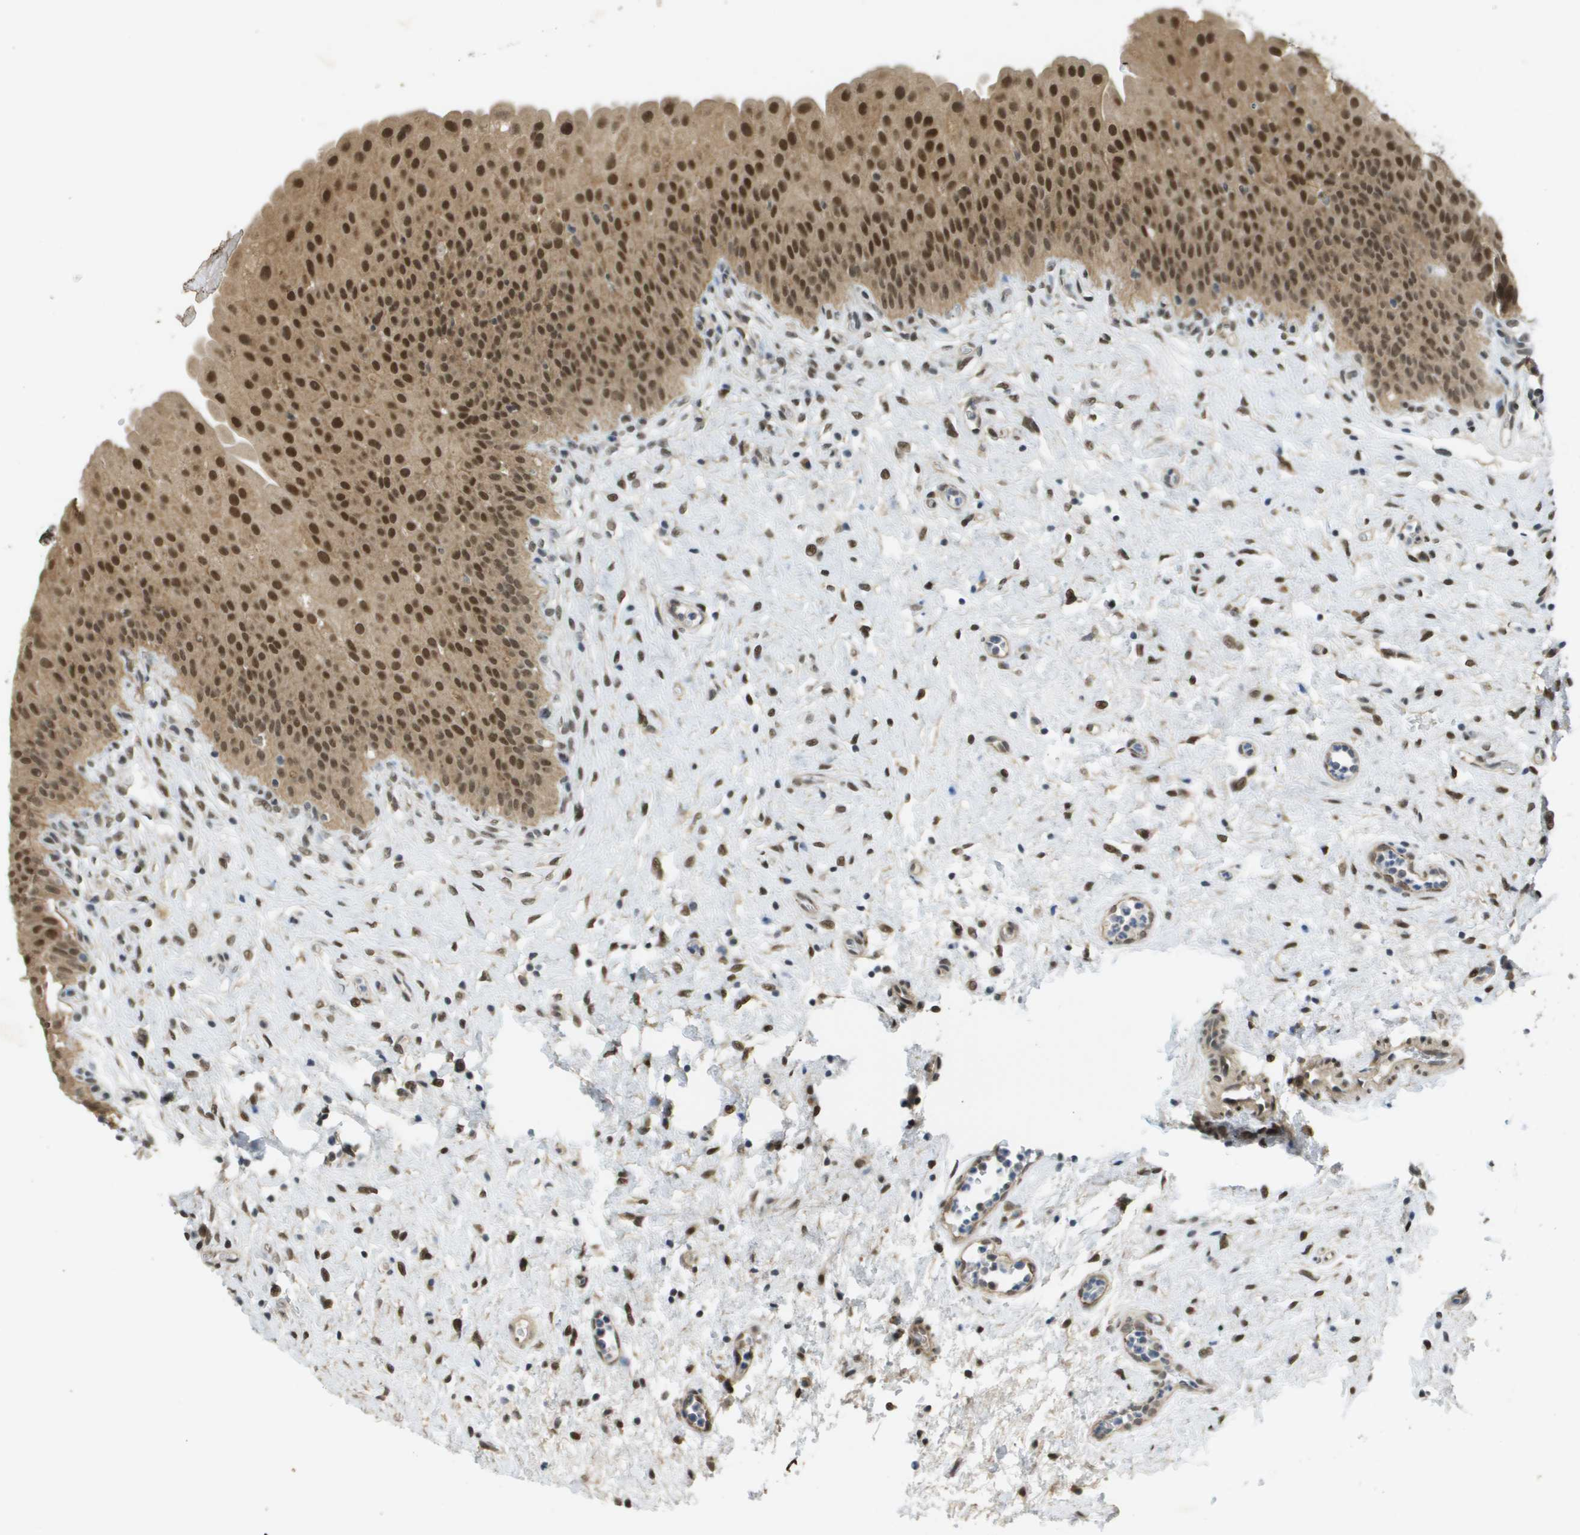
{"staining": {"intensity": "strong", "quantity": ">75%", "location": "nuclear"}, "tissue": "urinary bladder", "cell_type": "Urothelial cells", "image_type": "normal", "snomed": [{"axis": "morphology", "description": "Normal tissue, NOS"}, {"axis": "topography", "description": "Urinary bladder"}], "caption": "Urothelial cells exhibit high levels of strong nuclear staining in approximately >75% of cells in benign urinary bladder. (Brightfield microscopy of DAB IHC at high magnification).", "gene": "ARID1B", "patient": {"sex": "male", "age": 46}}